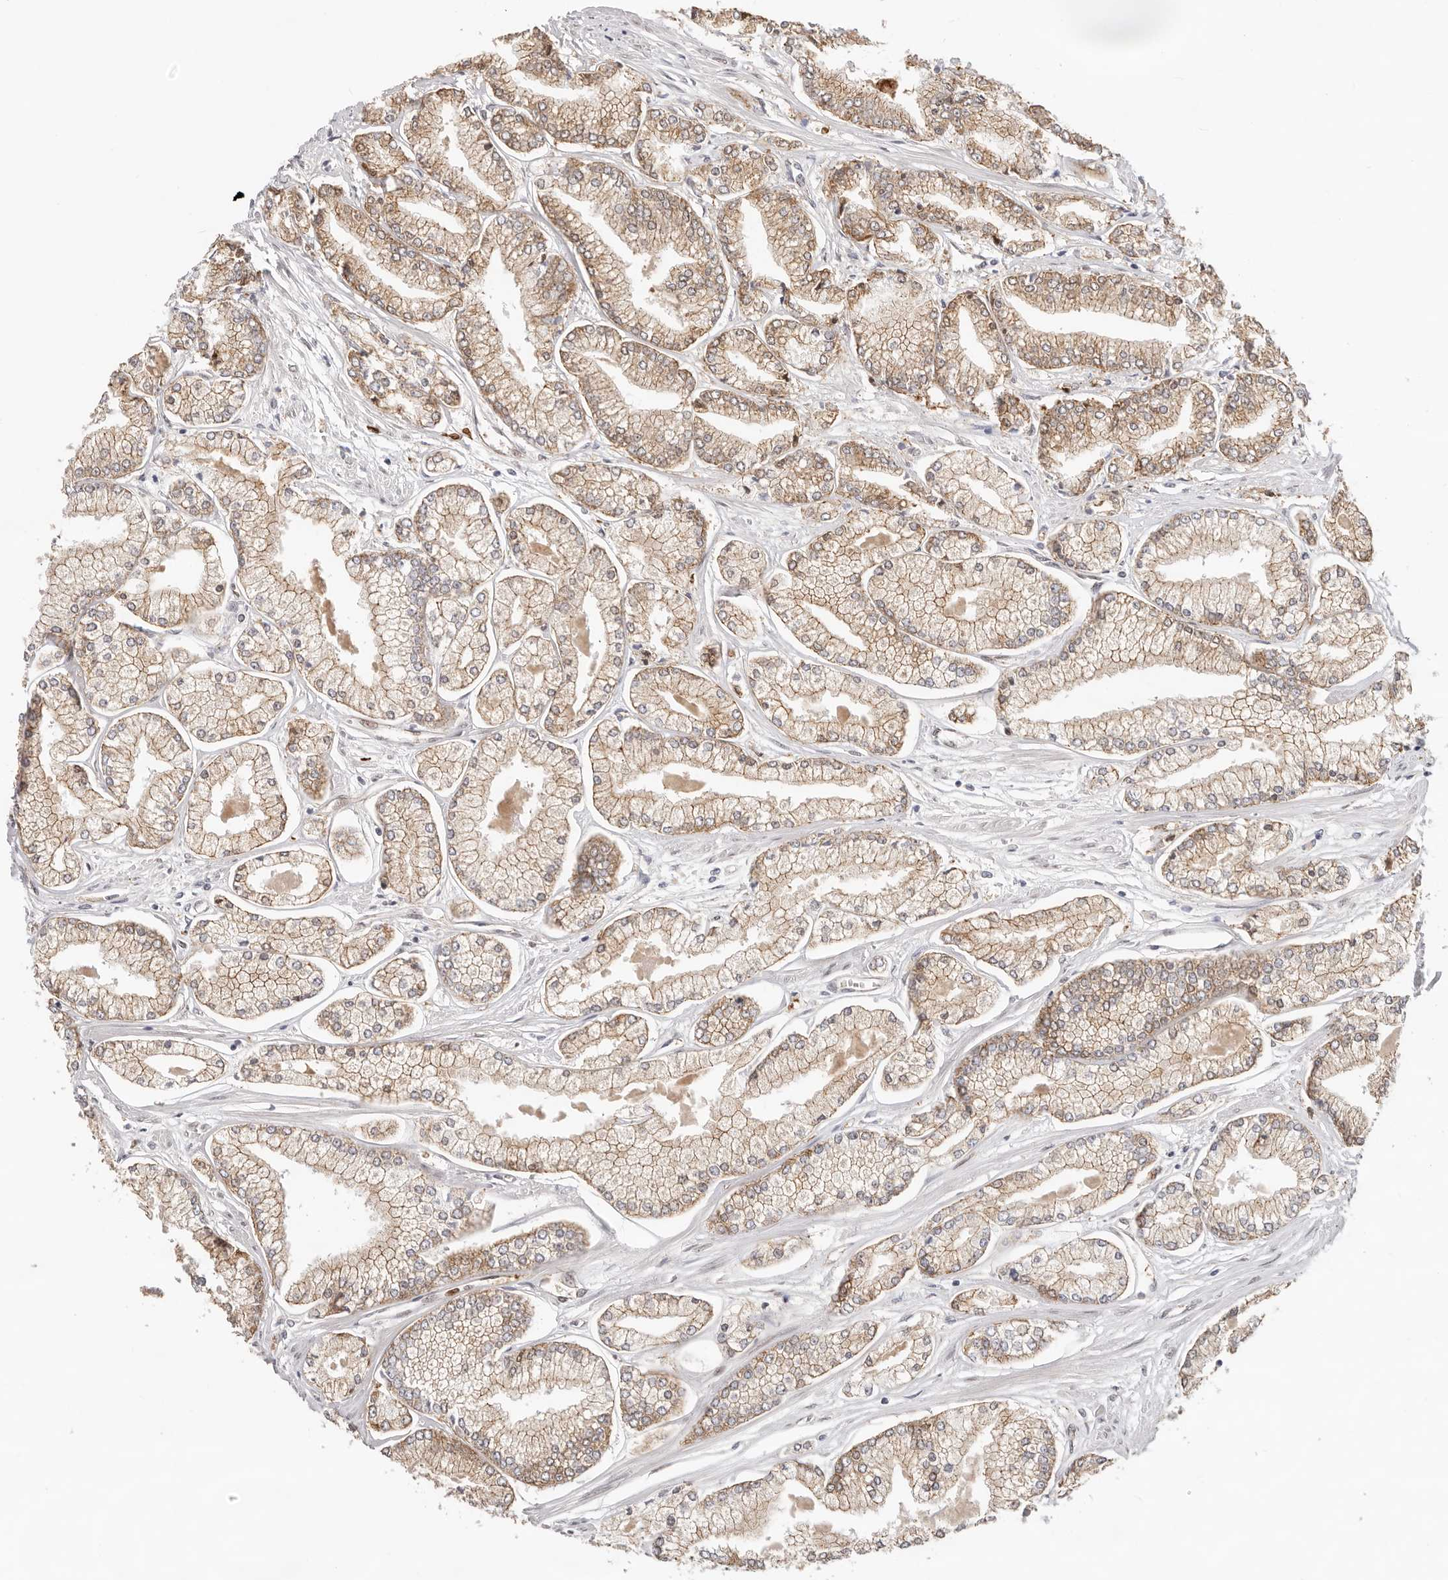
{"staining": {"intensity": "moderate", "quantity": "25%-75%", "location": "cytoplasmic/membranous"}, "tissue": "prostate cancer", "cell_type": "Tumor cells", "image_type": "cancer", "snomed": [{"axis": "morphology", "description": "Adenocarcinoma, Low grade"}, {"axis": "topography", "description": "Prostate"}], "caption": "Tumor cells demonstrate medium levels of moderate cytoplasmic/membranous expression in about 25%-75% of cells in human prostate adenocarcinoma (low-grade).", "gene": "AFDN", "patient": {"sex": "male", "age": 52}}